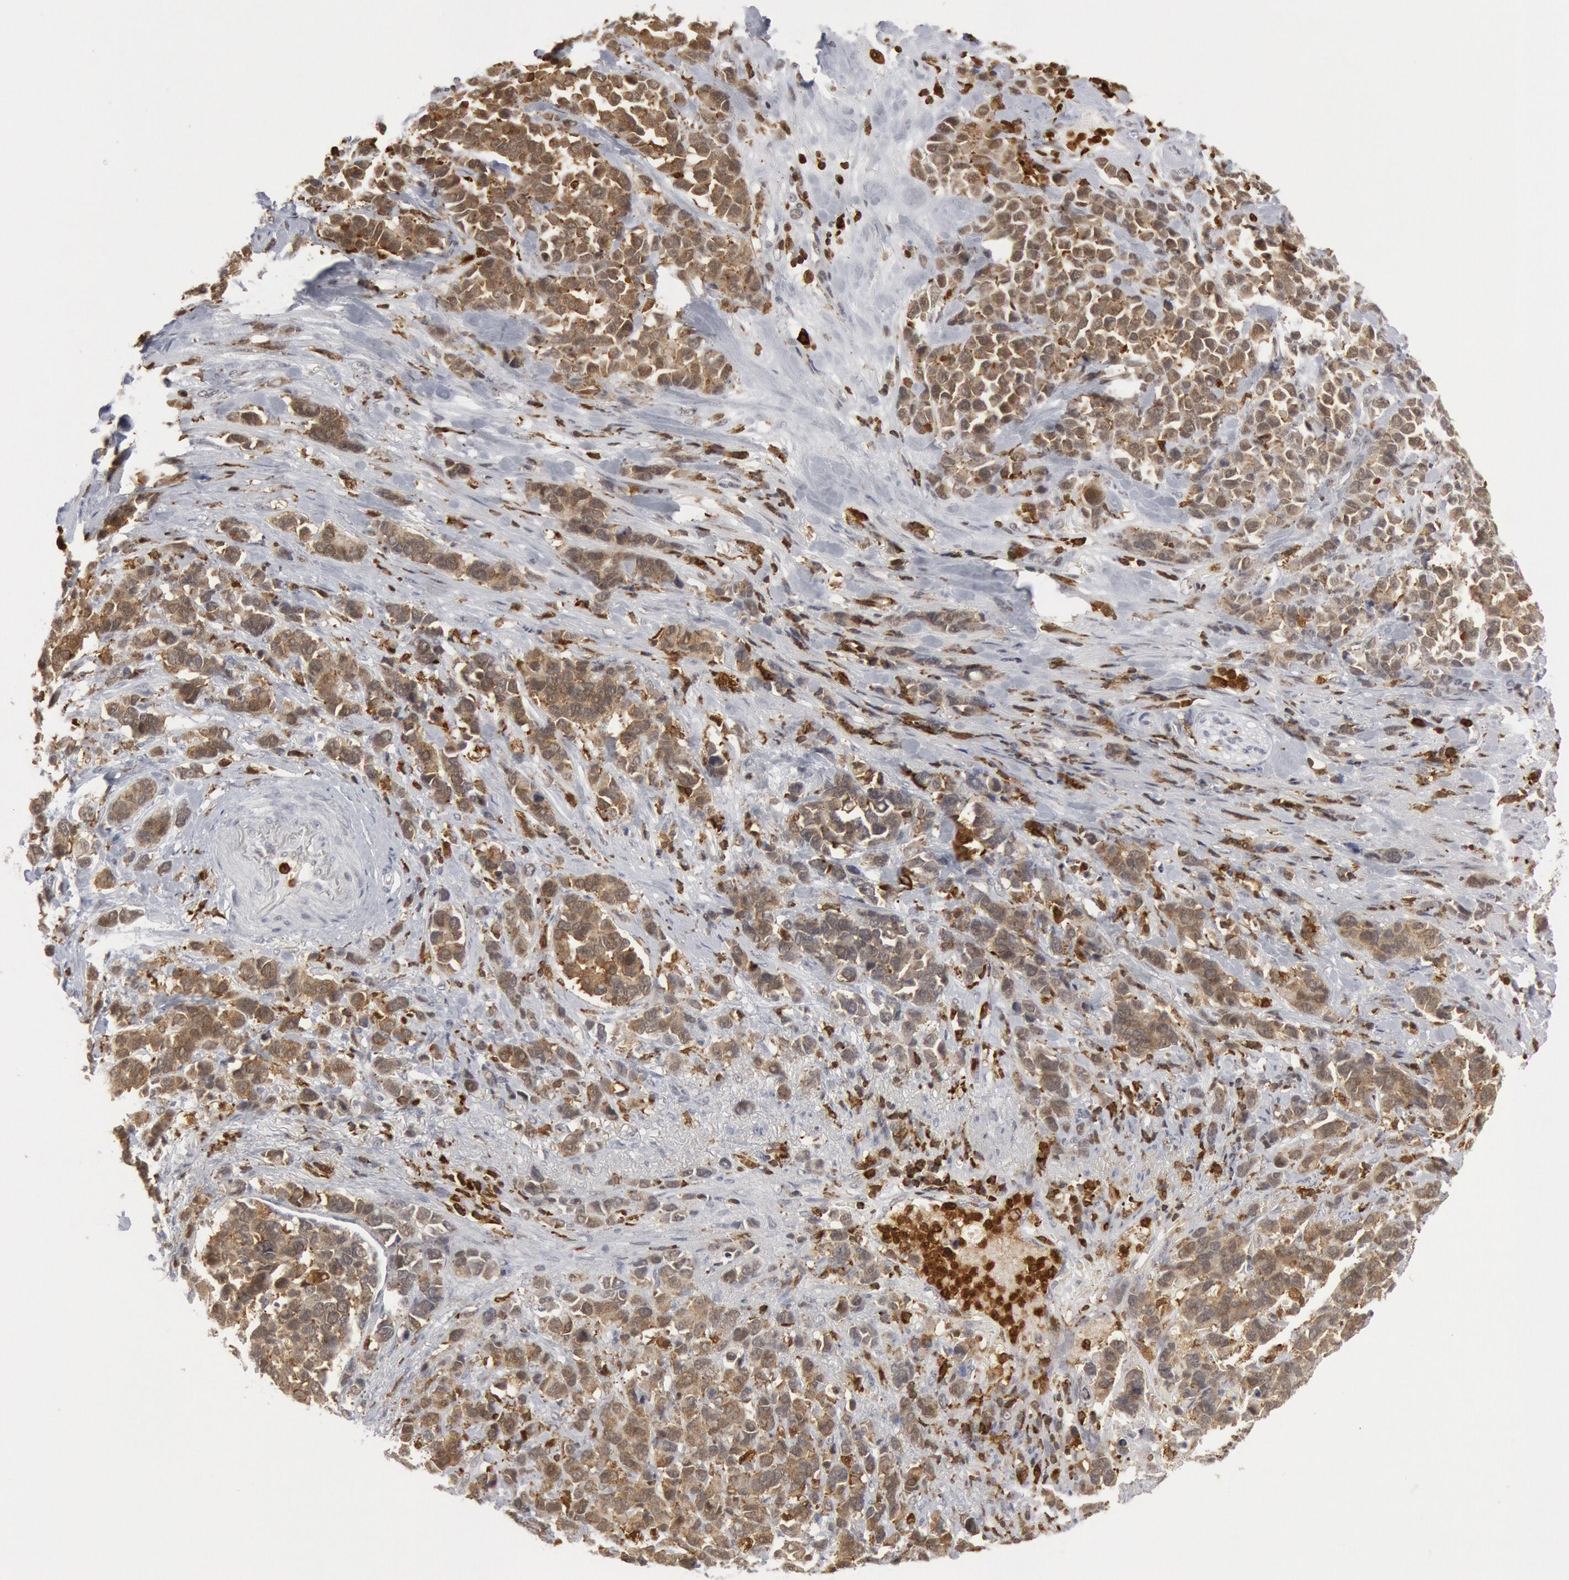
{"staining": {"intensity": "moderate", "quantity": ">75%", "location": "cytoplasmic/membranous,nuclear"}, "tissue": "stomach cancer", "cell_type": "Tumor cells", "image_type": "cancer", "snomed": [{"axis": "morphology", "description": "Adenocarcinoma, NOS"}, {"axis": "topography", "description": "Stomach, upper"}], "caption": "Immunohistochemistry (IHC) (DAB) staining of stomach cancer (adenocarcinoma) displays moderate cytoplasmic/membranous and nuclear protein positivity in about >75% of tumor cells.", "gene": "PTPN6", "patient": {"sex": "male", "age": 71}}